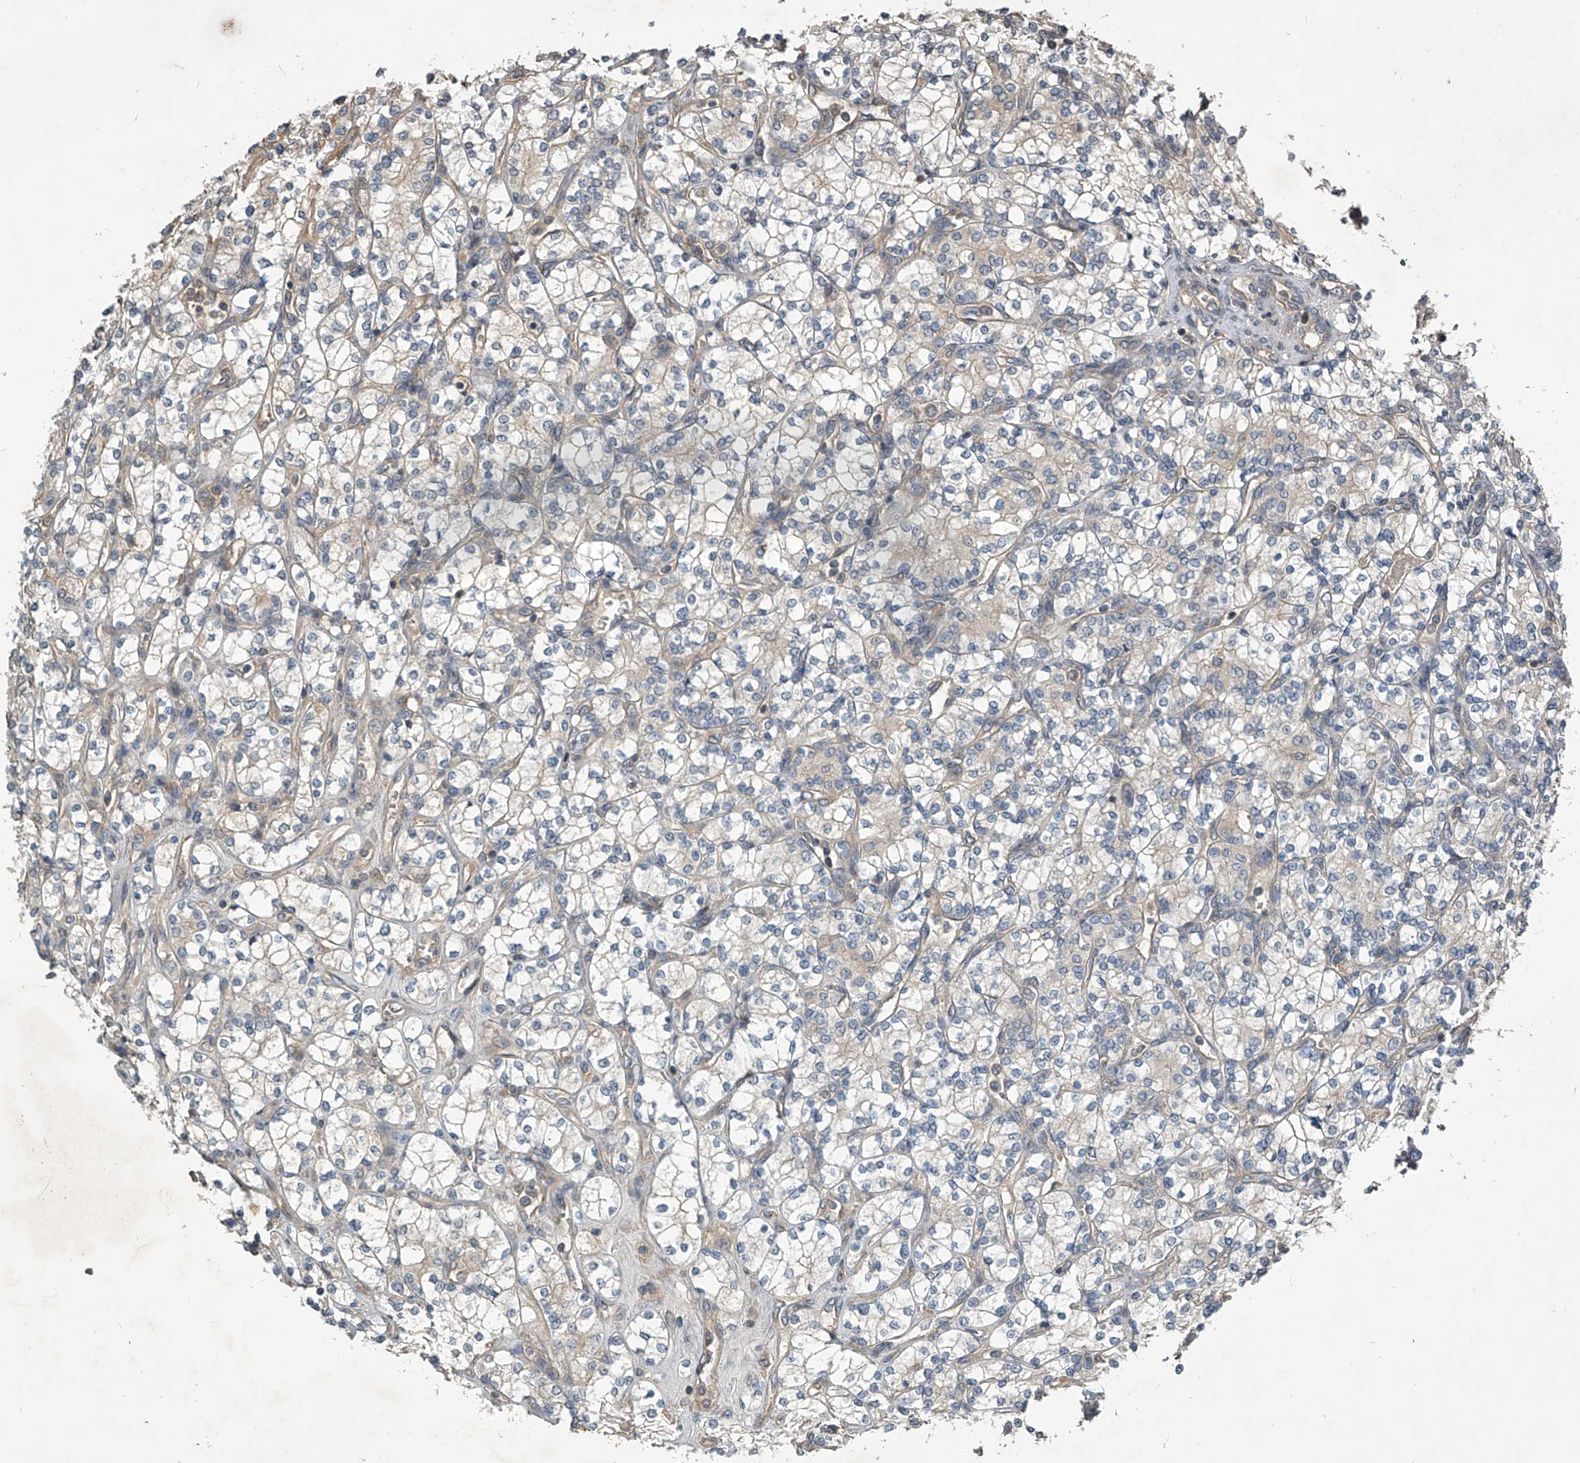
{"staining": {"intensity": "negative", "quantity": "none", "location": "none"}, "tissue": "renal cancer", "cell_type": "Tumor cells", "image_type": "cancer", "snomed": [{"axis": "morphology", "description": "Adenocarcinoma, NOS"}, {"axis": "topography", "description": "Kidney"}], "caption": "This is an immunohistochemistry micrograph of renal cancer (adenocarcinoma). There is no staining in tumor cells.", "gene": "NFS1", "patient": {"sex": "male", "age": 77}}